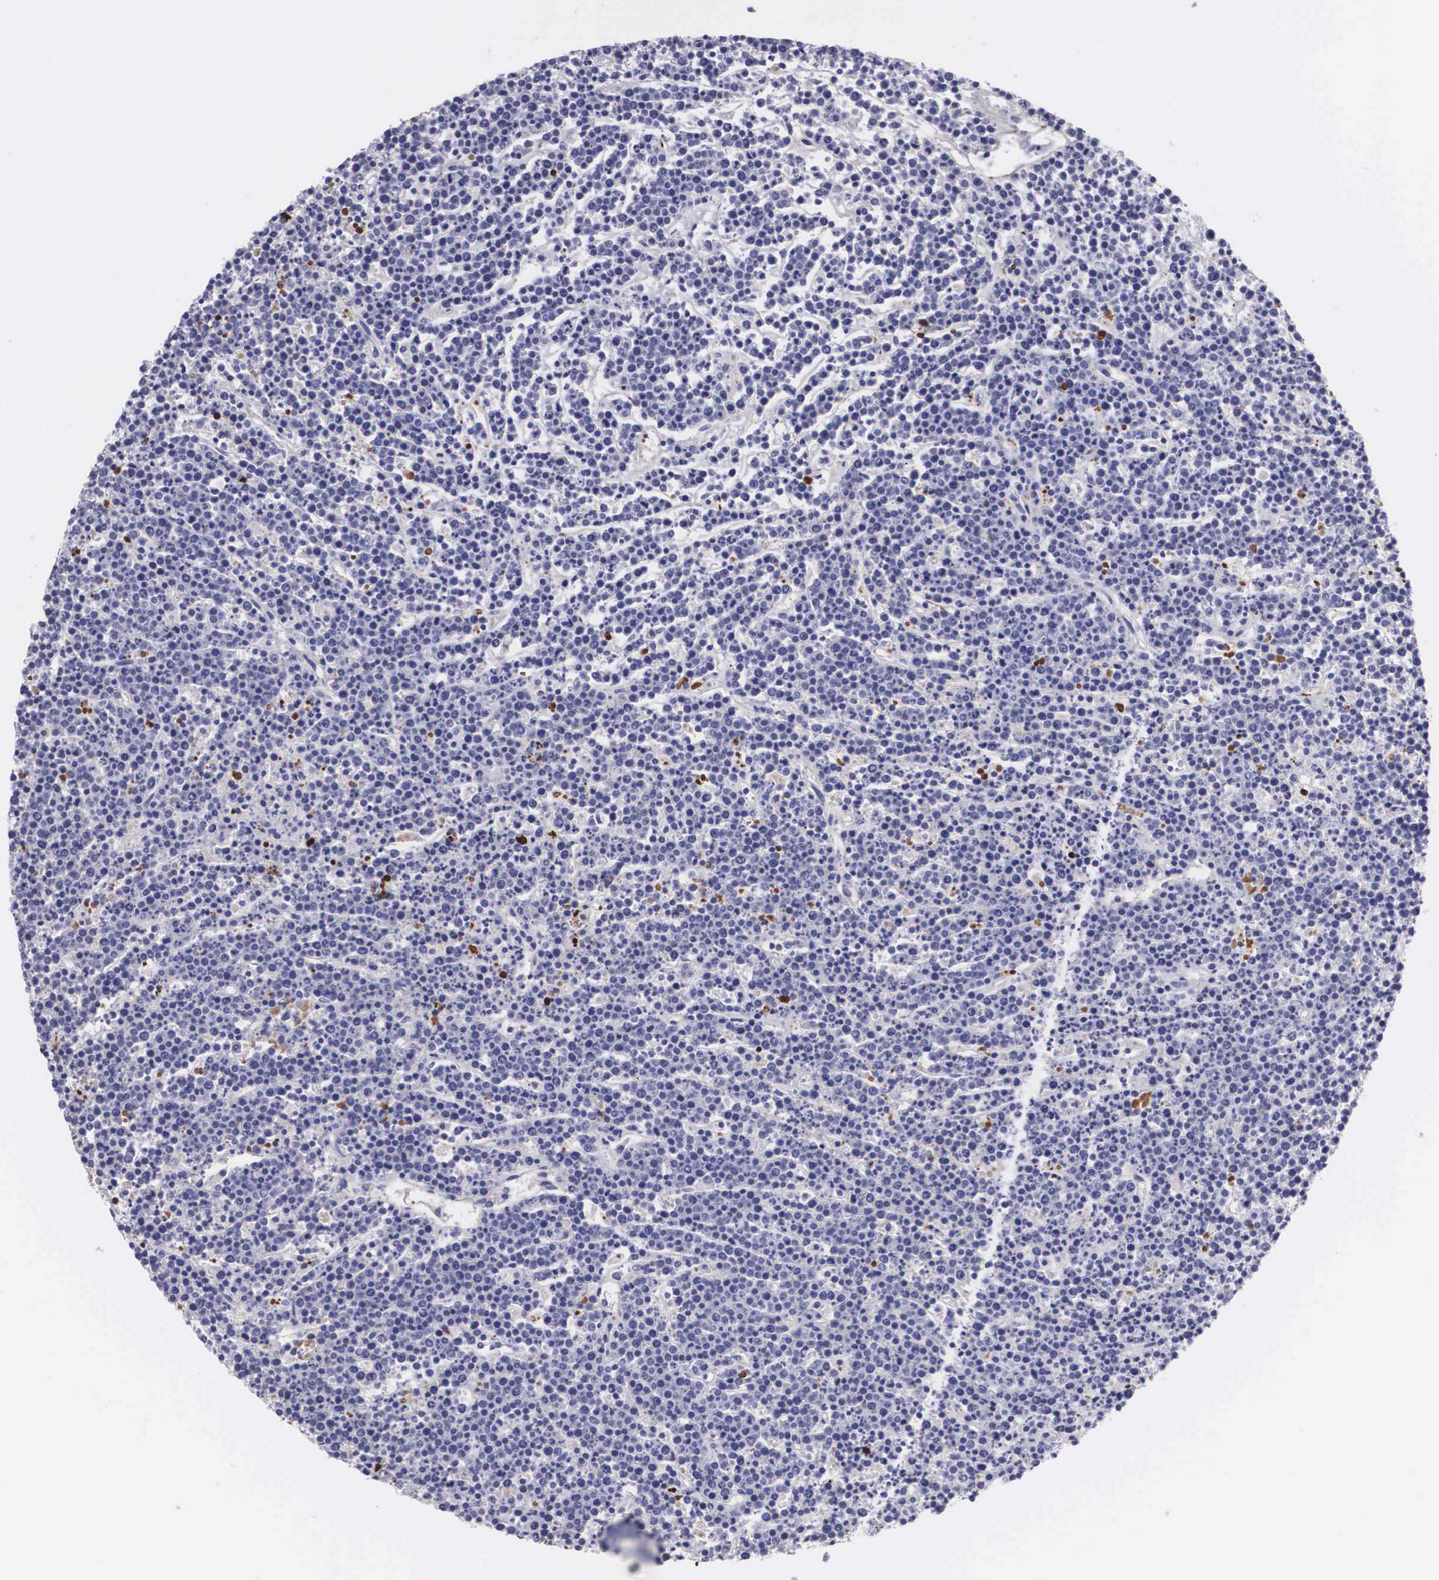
{"staining": {"intensity": "negative", "quantity": "none", "location": "none"}, "tissue": "lymphoma", "cell_type": "Tumor cells", "image_type": "cancer", "snomed": [{"axis": "morphology", "description": "Malignant lymphoma, non-Hodgkin's type, High grade"}, {"axis": "topography", "description": "Ovary"}], "caption": "IHC image of neoplastic tissue: malignant lymphoma, non-Hodgkin's type (high-grade) stained with DAB exhibits no significant protein positivity in tumor cells.", "gene": "CLU", "patient": {"sex": "female", "age": 56}}